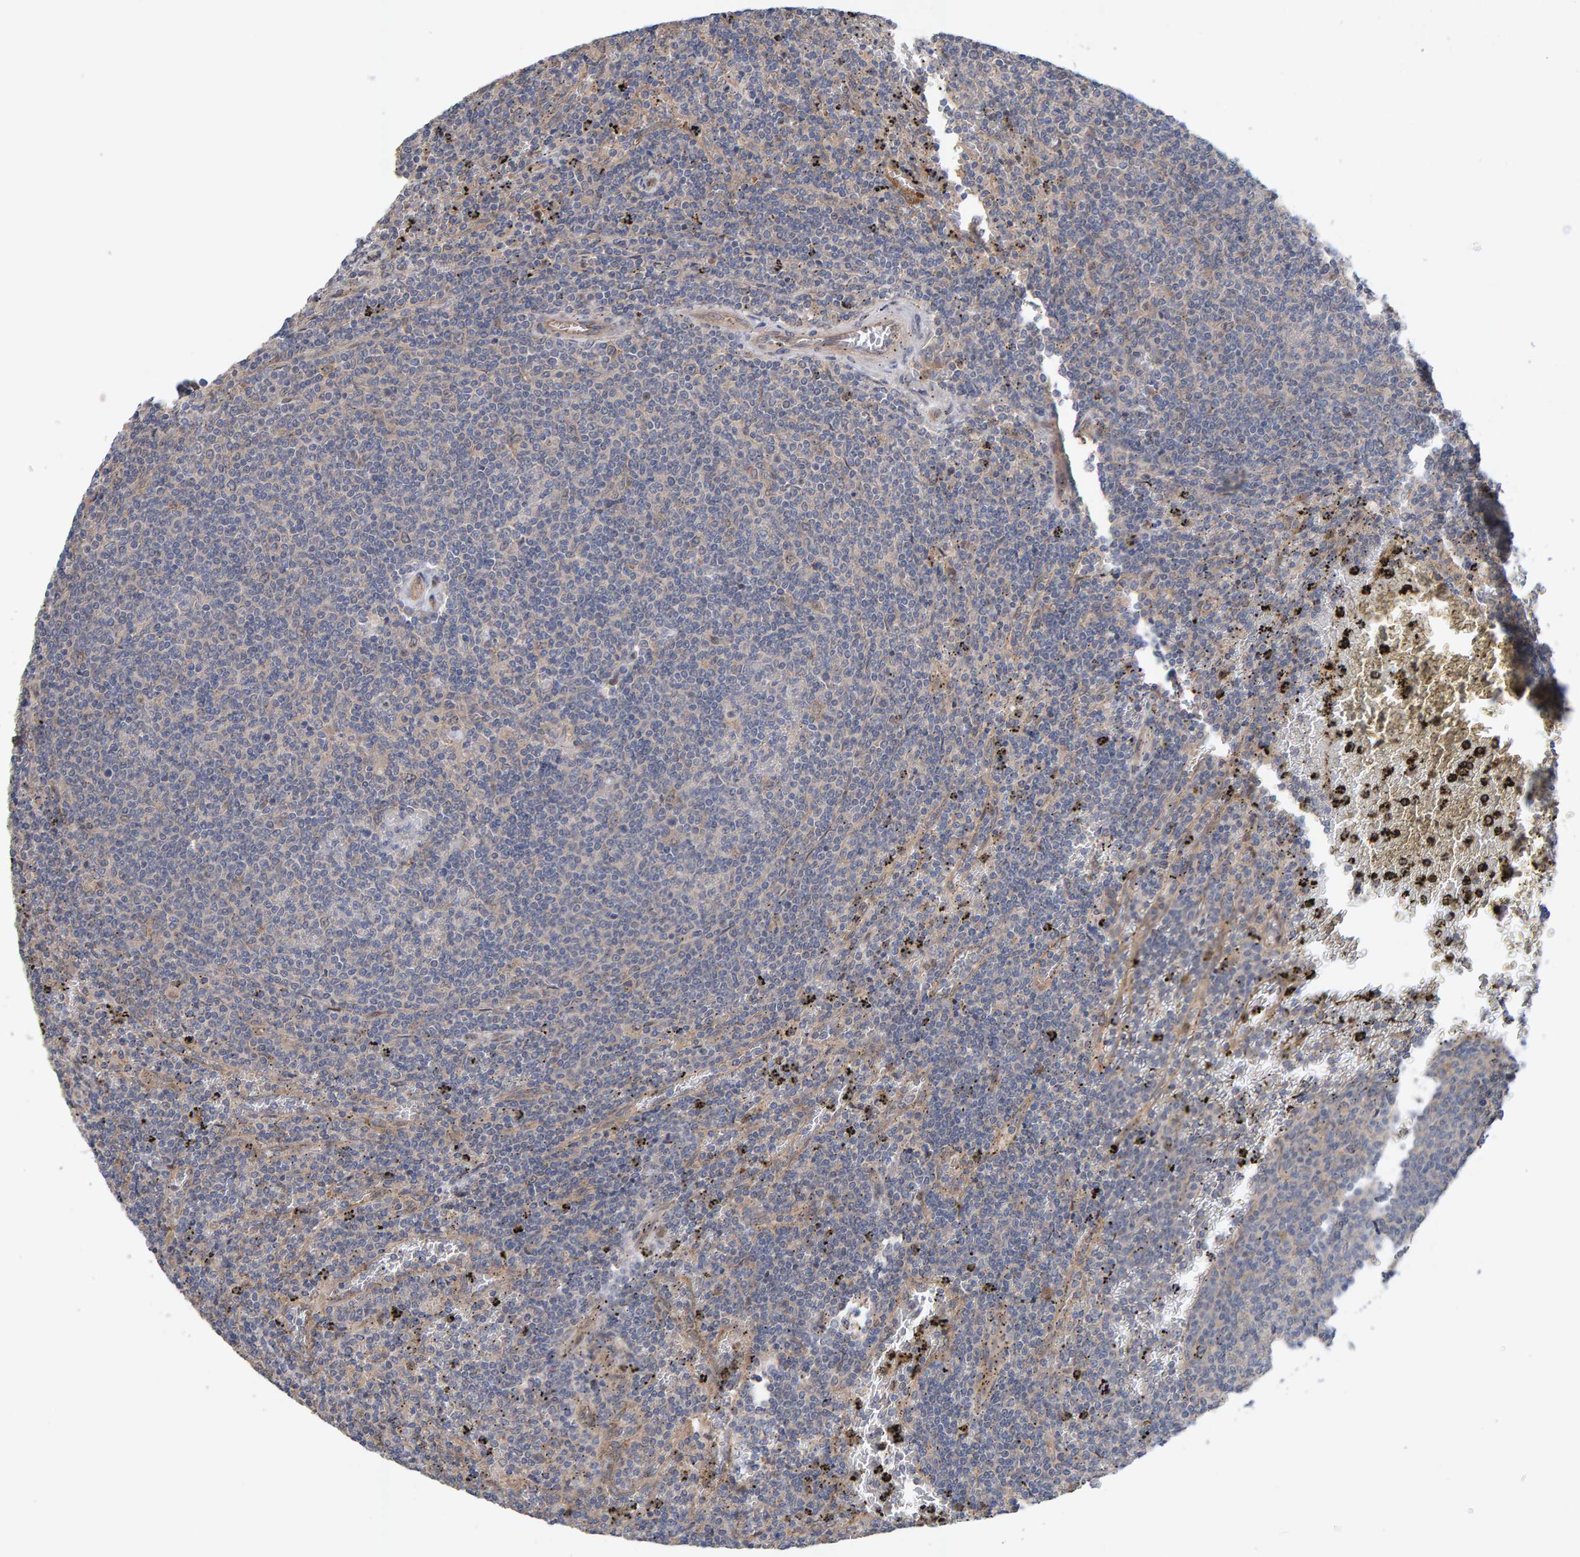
{"staining": {"intensity": "negative", "quantity": "none", "location": "none"}, "tissue": "lymphoma", "cell_type": "Tumor cells", "image_type": "cancer", "snomed": [{"axis": "morphology", "description": "Malignant lymphoma, non-Hodgkin's type, Low grade"}, {"axis": "topography", "description": "Spleen"}], "caption": "Tumor cells are negative for brown protein staining in lymphoma.", "gene": "LRSAM1", "patient": {"sex": "female", "age": 50}}